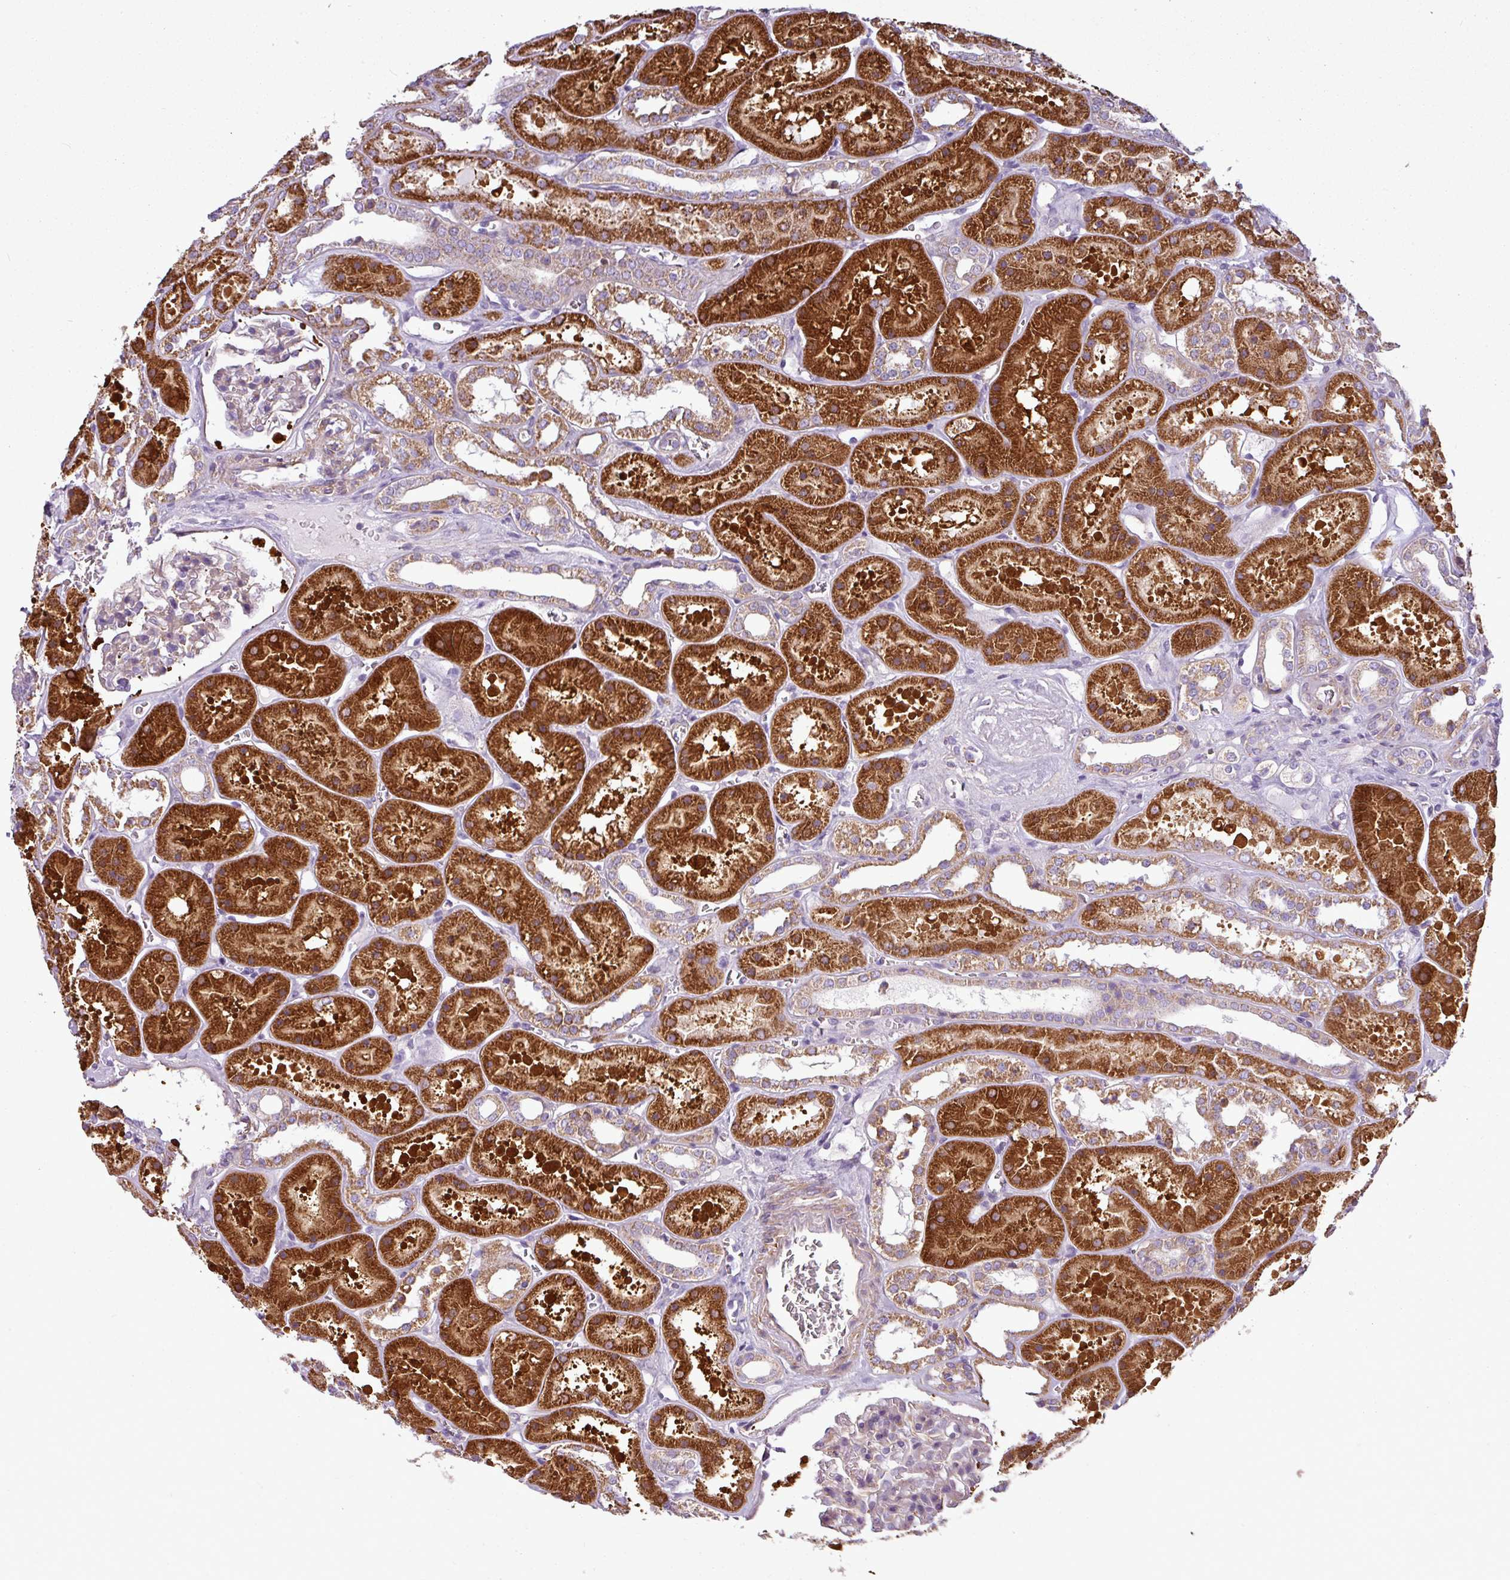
{"staining": {"intensity": "weak", "quantity": "<25%", "location": "cytoplasmic/membranous"}, "tissue": "kidney", "cell_type": "Cells in glomeruli", "image_type": "normal", "snomed": [{"axis": "morphology", "description": "Normal tissue, NOS"}, {"axis": "topography", "description": "Kidney"}], "caption": "Immunohistochemistry photomicrograph of benign kidney stained for a protein (brown), which reveals no expression in cells in glomeruli.", "gene": "BTN2A2", "patient": {"sex": "female", "age": 41}}